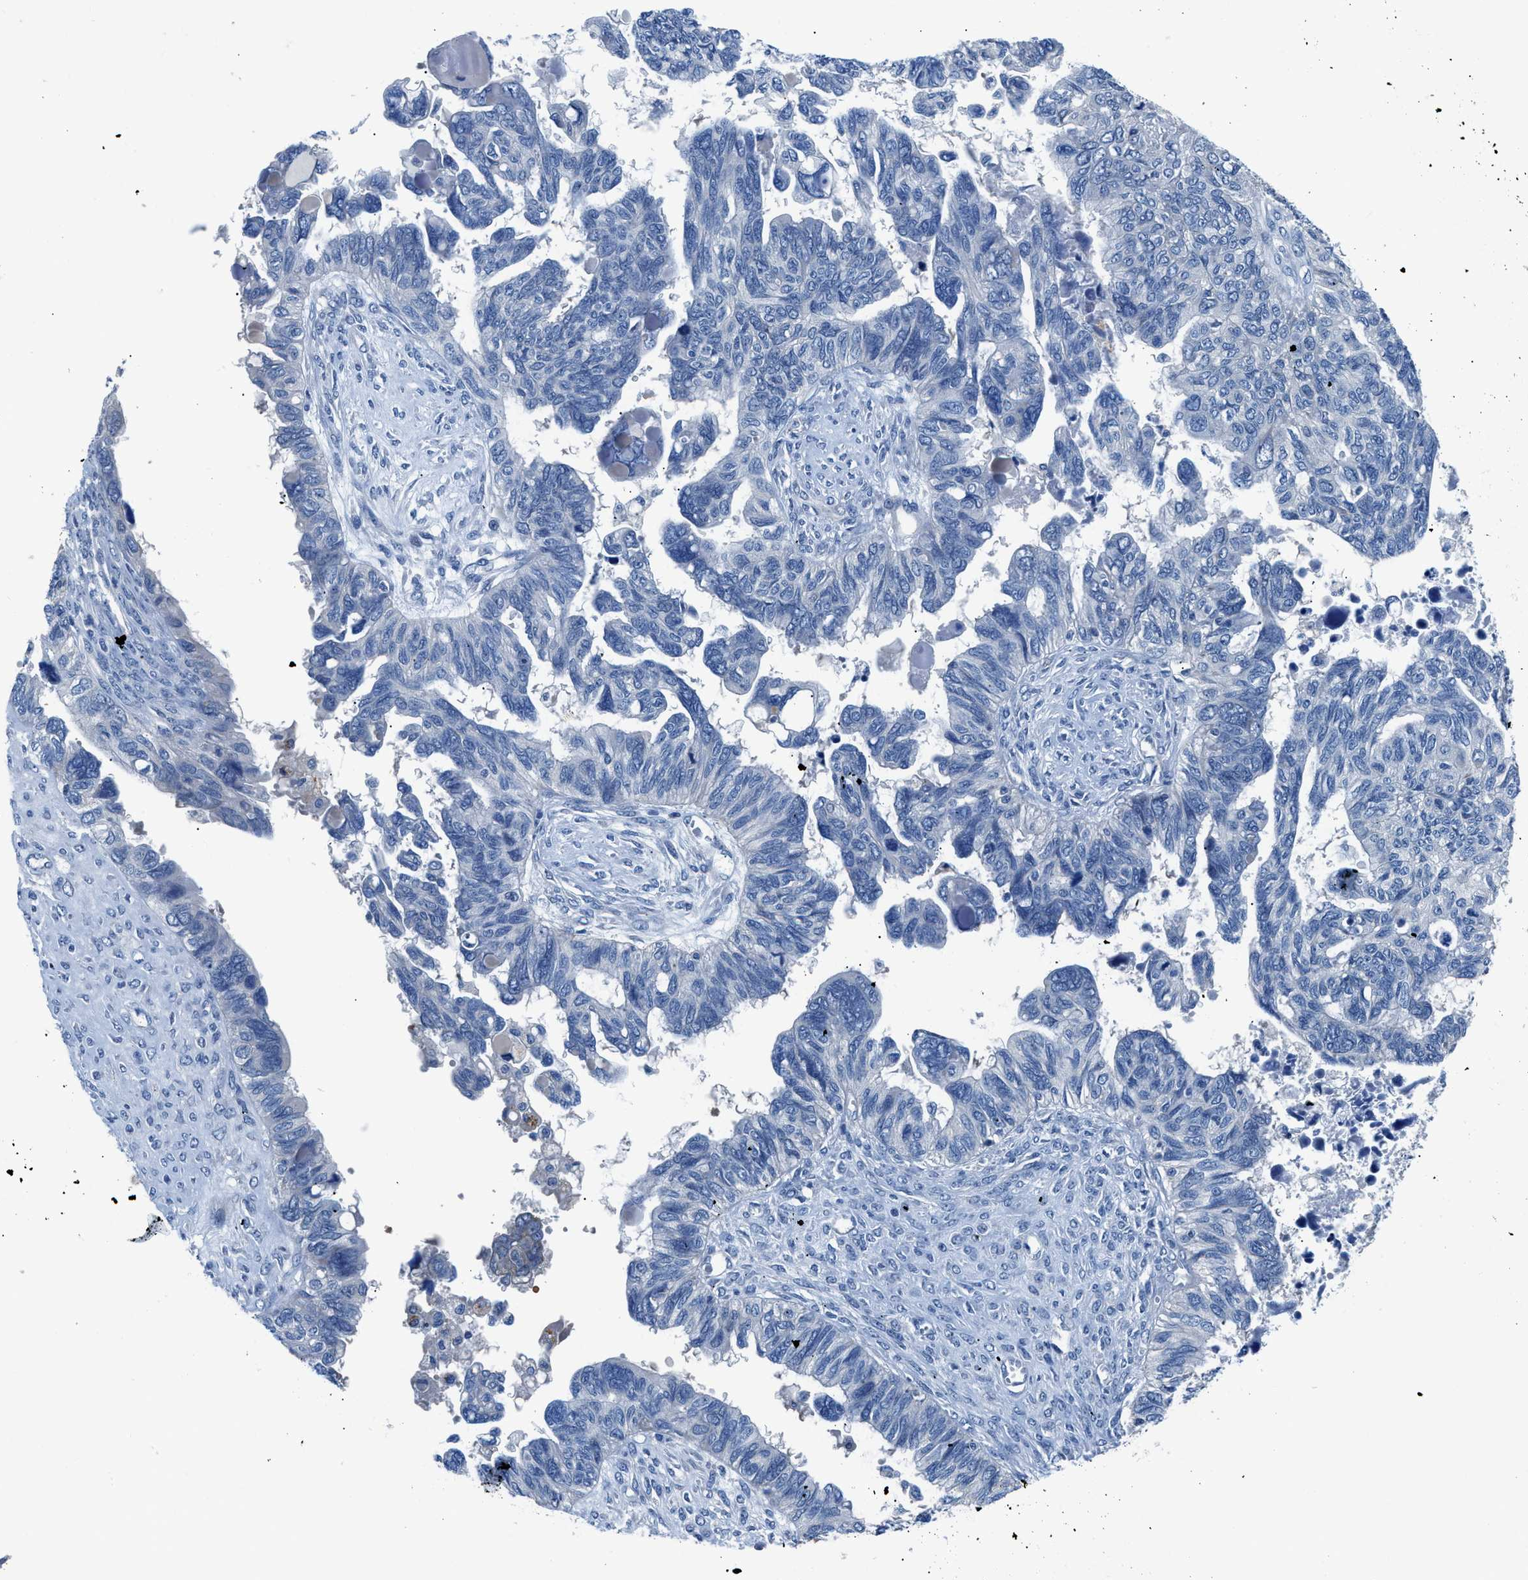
{"staining": {"intensity": "negative", "quantity": "none", "location": "none"}, "tissue": "ovarian cancer", "cell_type": "Tumor cells", "image_type": "cancer", "snomed": [{"axis": "morphology", "description": "Cystadenocarcinoma, serous, NOS"}, {"axis": "topography", "description": "Ovary"}], "caption": "A photomicrograph of human ovarian cancer is negative for staining in tumor cells. (Brightfield microscopy of DAB IHC at high magnification).", "gene": "UAP1", "patient": {"sex": "female", "age": 79}}